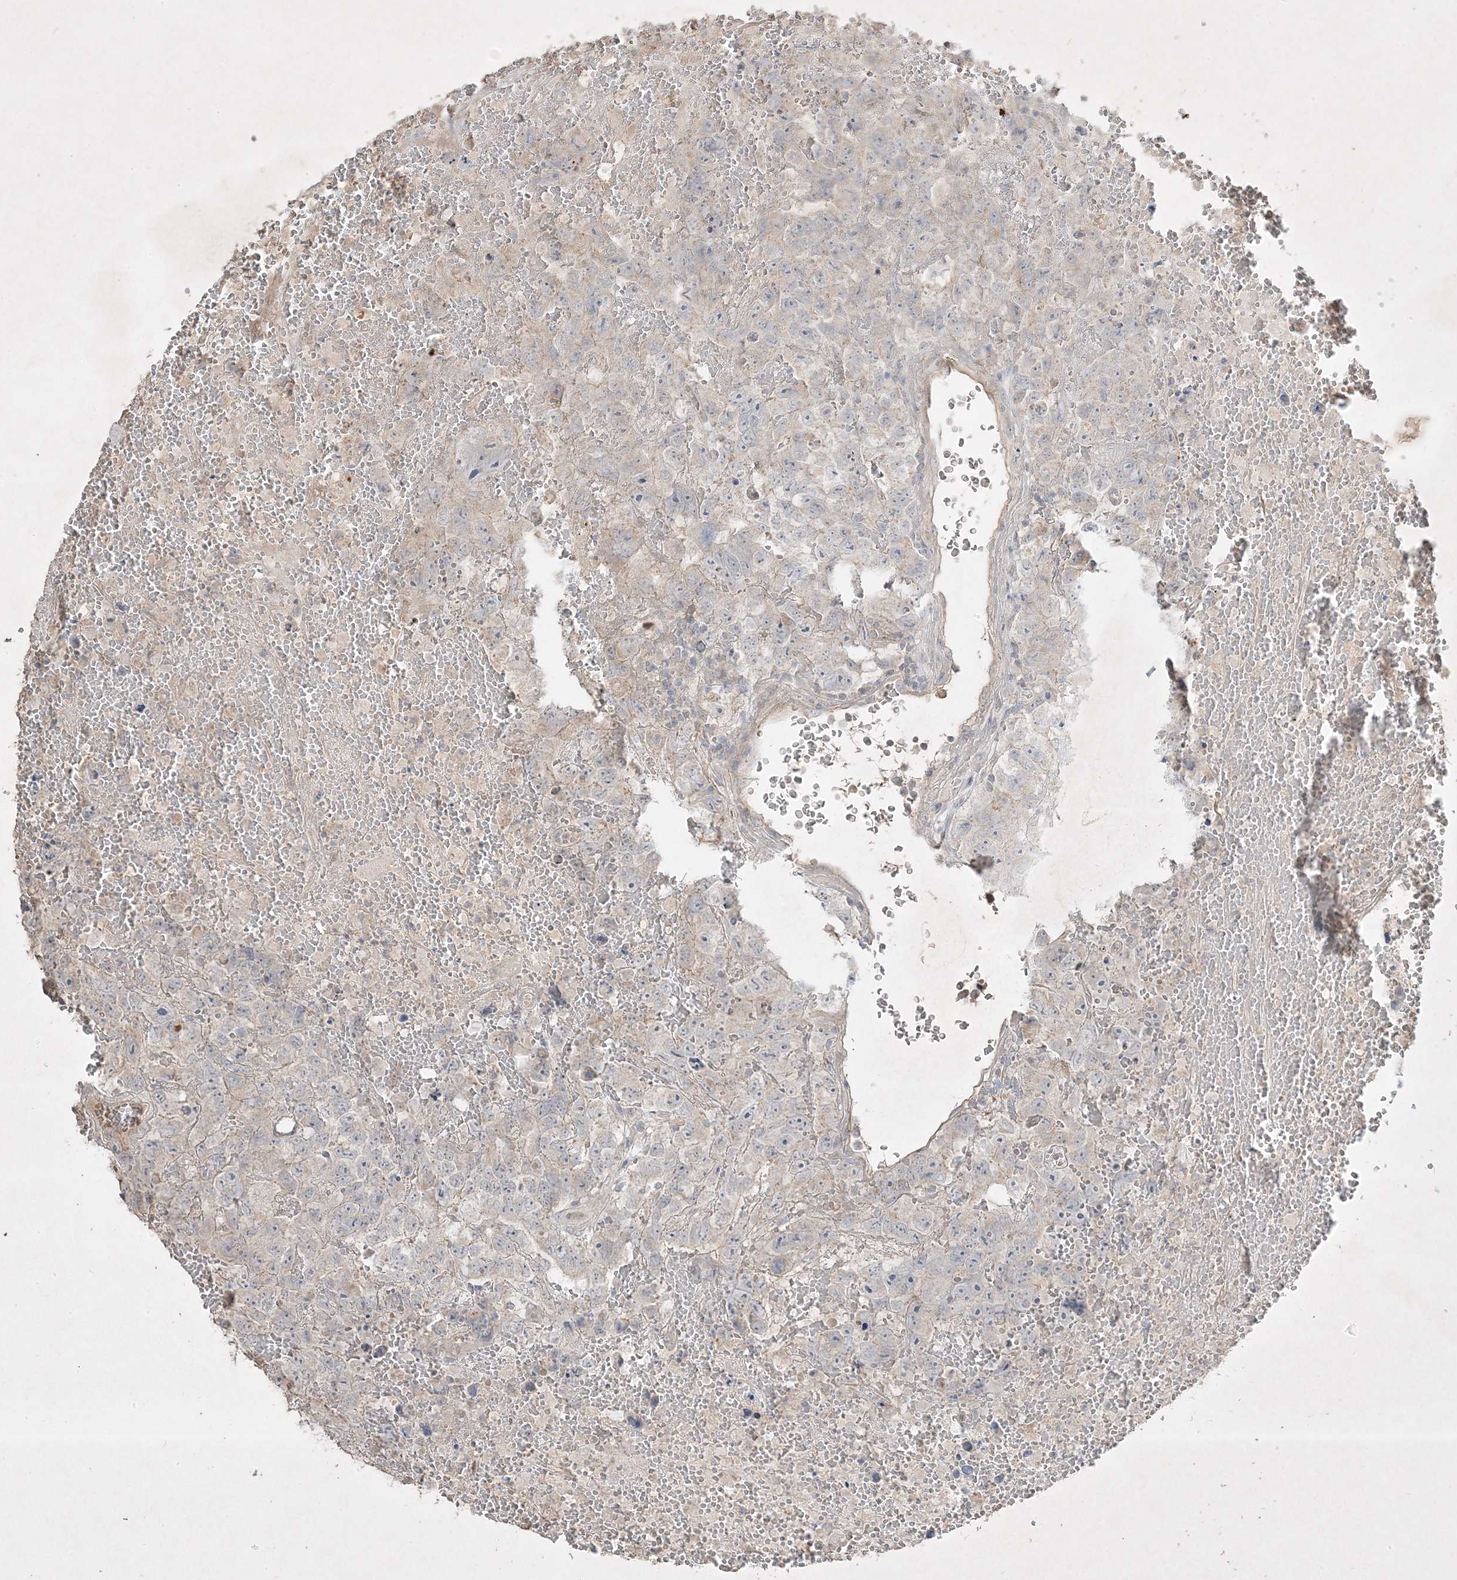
{"staining": {"intensity": "negative", "quantity": "none", "location": "none"}, "tissue": "testis cancer", "cell_type": "Tumor cells", "image_type": "cancer", "snomed": [{"axis": "morphology", "description": "Carcinoma, Embryonal, NOS"}, {"axis": "topography", "description": "Testis"}], "caption": "Testis embryonal carcinoma was stained to show a protein in brown. There is no significant staining in tumor cells.", "gene": "RGL4", "patient": {"sex": "male", "age": 45}}